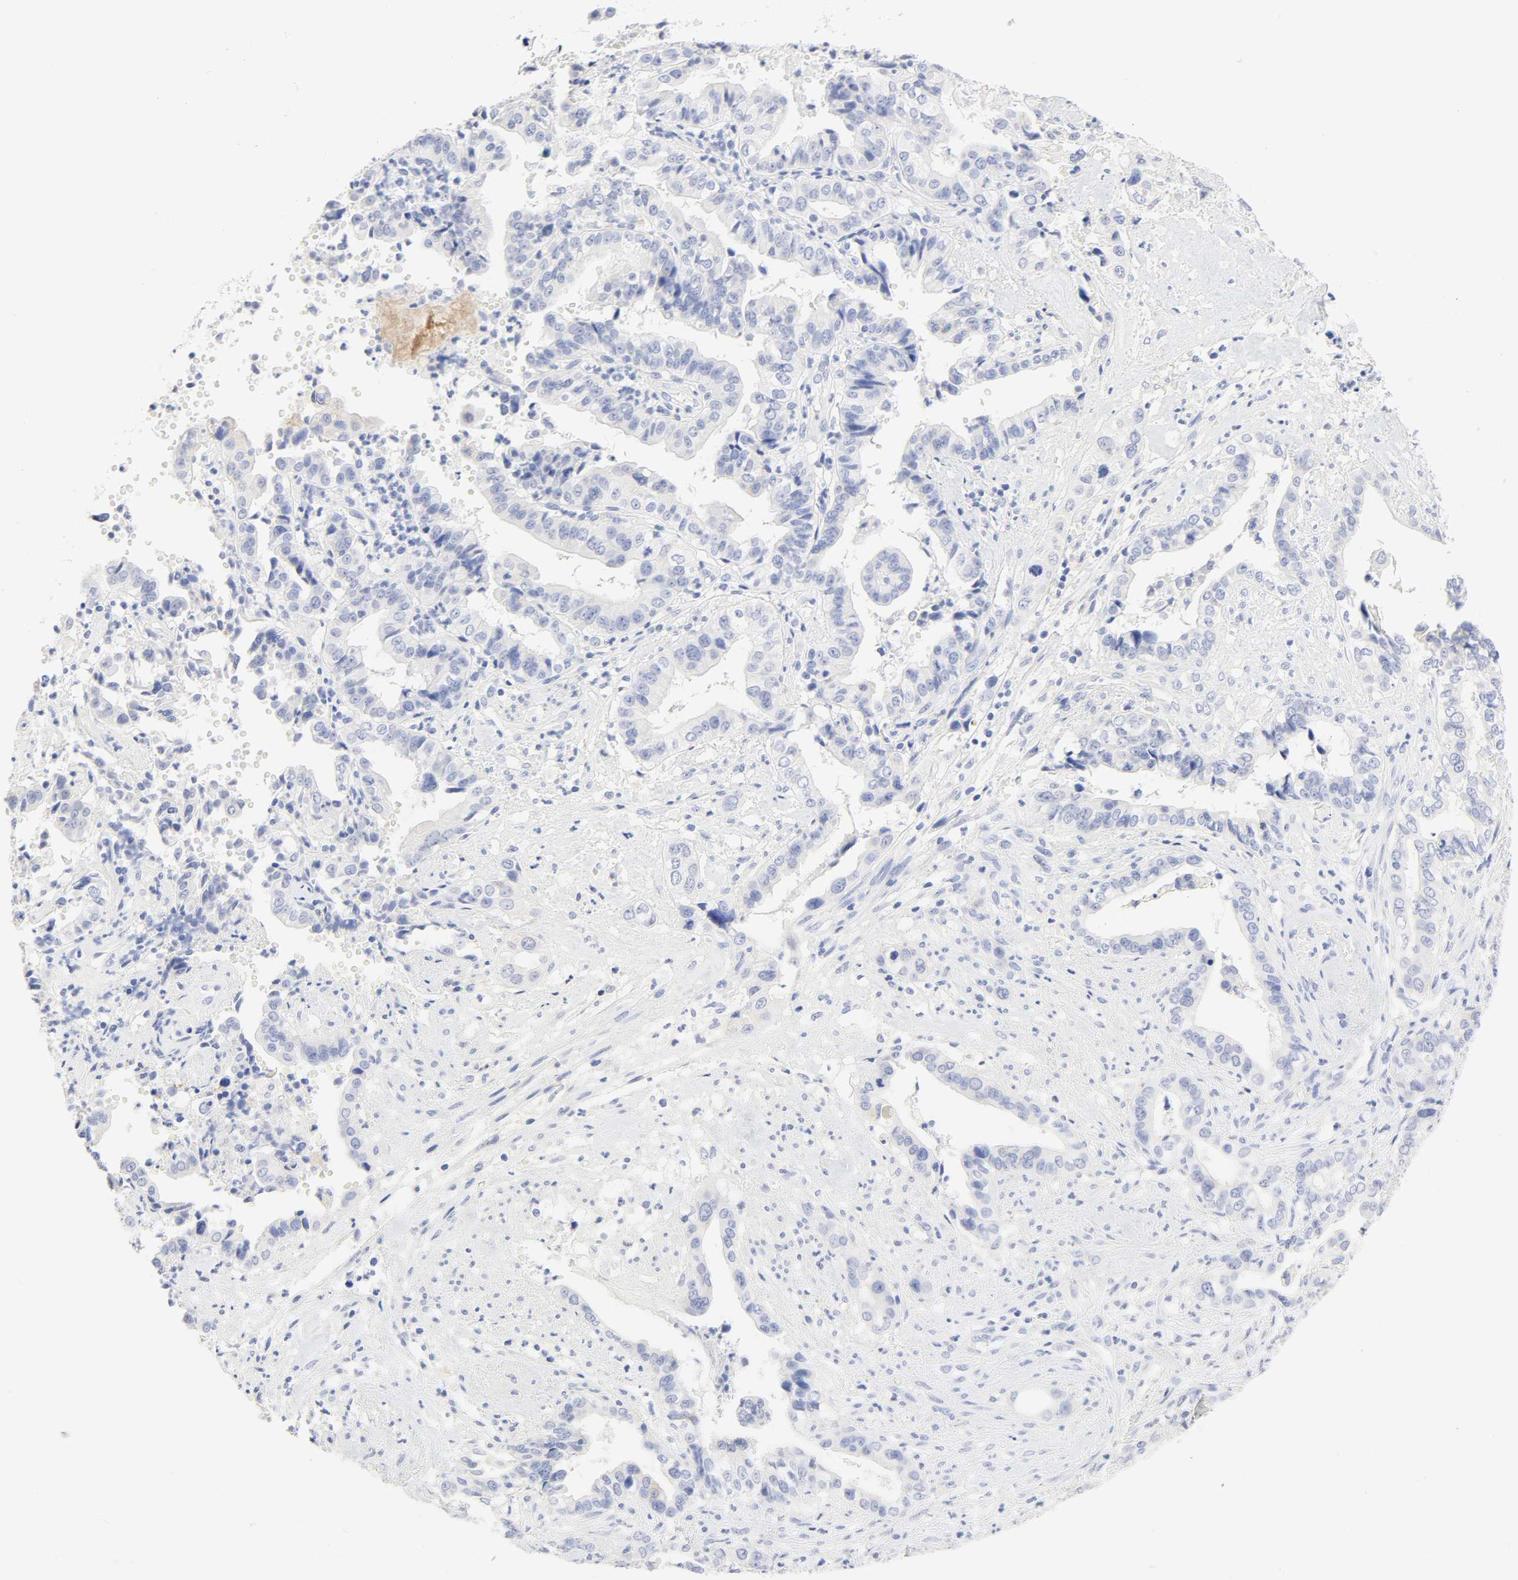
{"staining": {"intensity": "negative", "quantity": "none", "location": "none"}, "tissue": "liver cancer", "cell_type": "Tumor cells", "image_type": "cancer", "snomed": [{"axis": "morphology", "description": "Cholangiocarcinoma"}, {"axis": "topography", "description": "Liver"}], "caption": "A photomicrograph of human liver cholangiocarcinoma is negative for staining in tumor cells.", "gene": "SLCO1B3", "patient": {"sex": "female", "age": 61}}